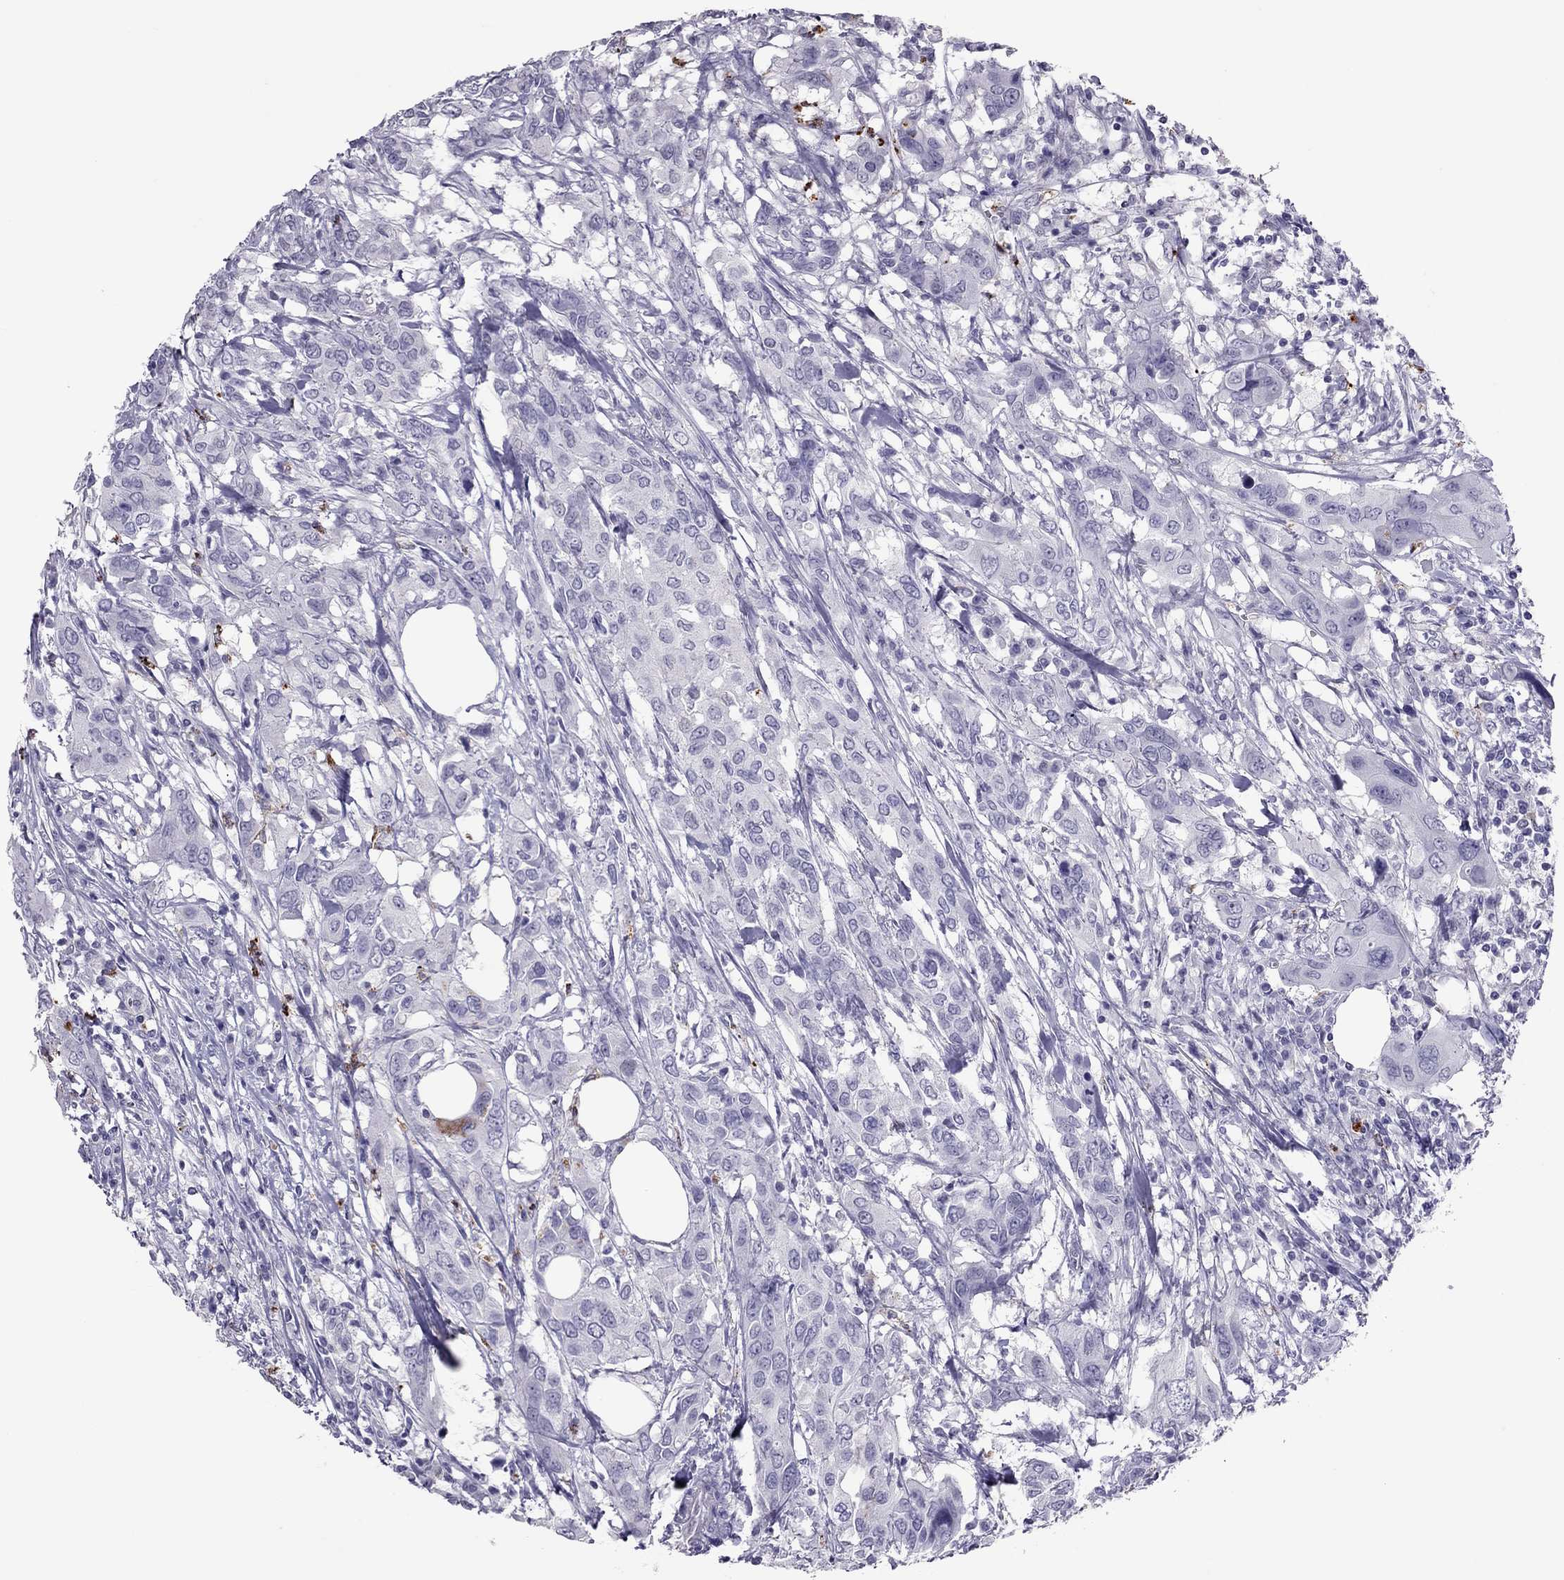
{"staining": {"intensity": "negative", "quantity": "none", "location": "none"}, "tissue": "urothelial cancer", "cell_type": "Tumor cells", "image_type": "cancer", "snomed": [{"axis": "morphology", "description": "Urothelial carcinoma, NOS"}, {"axis": "morphology", "description": "Urothelial carcinoma, High grade"}, {"axis": "topography", "description": "Urinary bladder"}], "caption": "A photomicrograph of human high-grade urothelial carcinoma is negative for staining in tumor cells. Brightfield microscopy of immunohistochemistry stained with DAB (brown) and hematoxylin (blue), captured at high magnification.", "gene": "CCL27", "patient": {"sex": "male", "age": 63}}